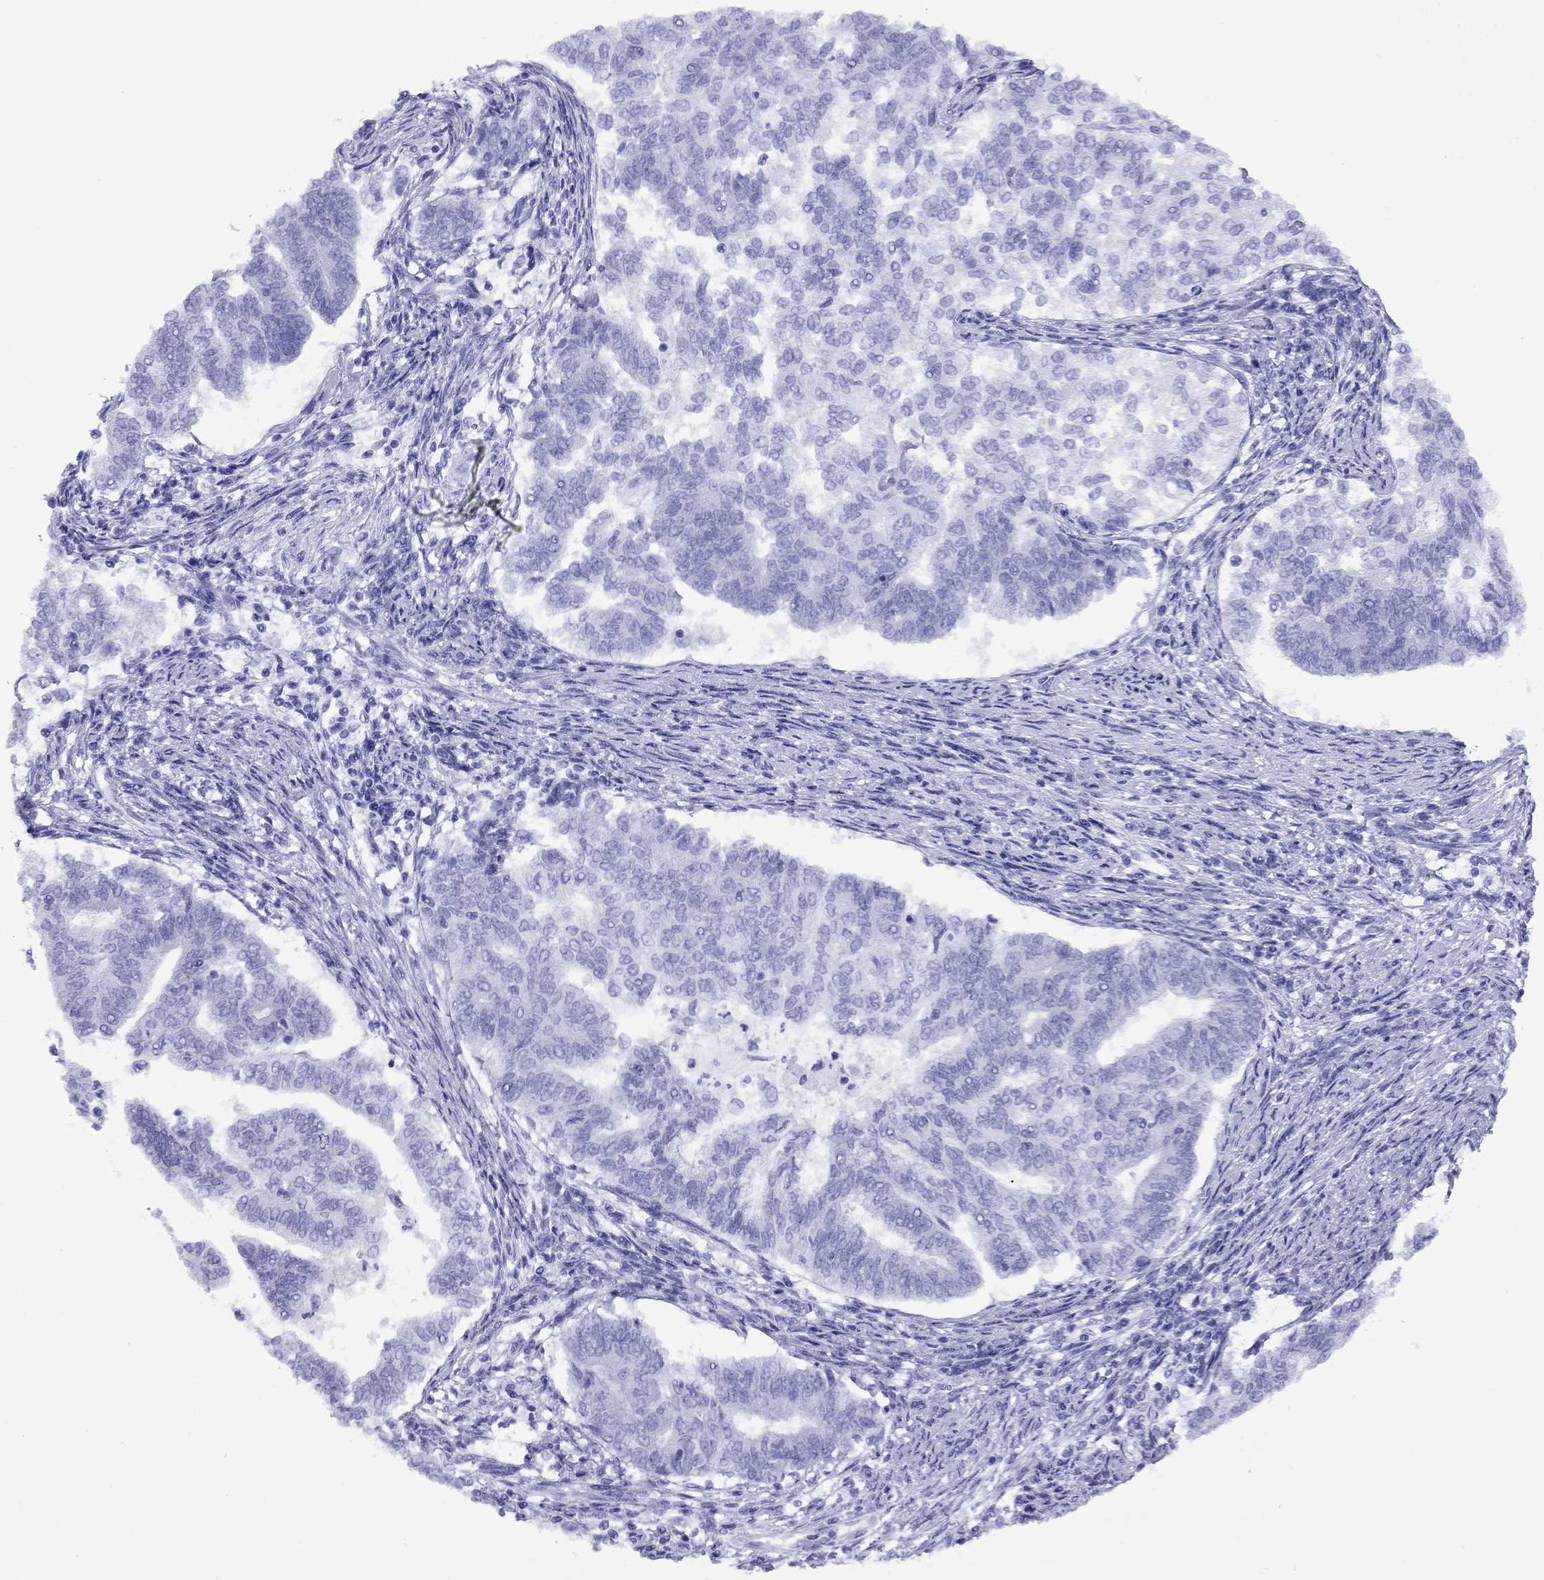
{"staining": {"intensity": "negative", "quantity": "none", "location": "none"}, "tissue": "endometrial cancer", "cell_type": "Tumor cells", "image_type": "cancer", "snomed": [{"axis": "morphology", "description": "Adenocarcinoma, NOS"}, {"axis": "topography", "description": "Endometrium"}], "caption": "Immunohistochemistry (IHC) micrograph of human endometrial adenocarcinoma stained for a protein (brown), which displays no positivity in tumor cells. (Immunohistochemistry, brightfield microscopy, high magnification).", "gene": "GNAT3", "patient": {"sex": "female", "age": 65}}